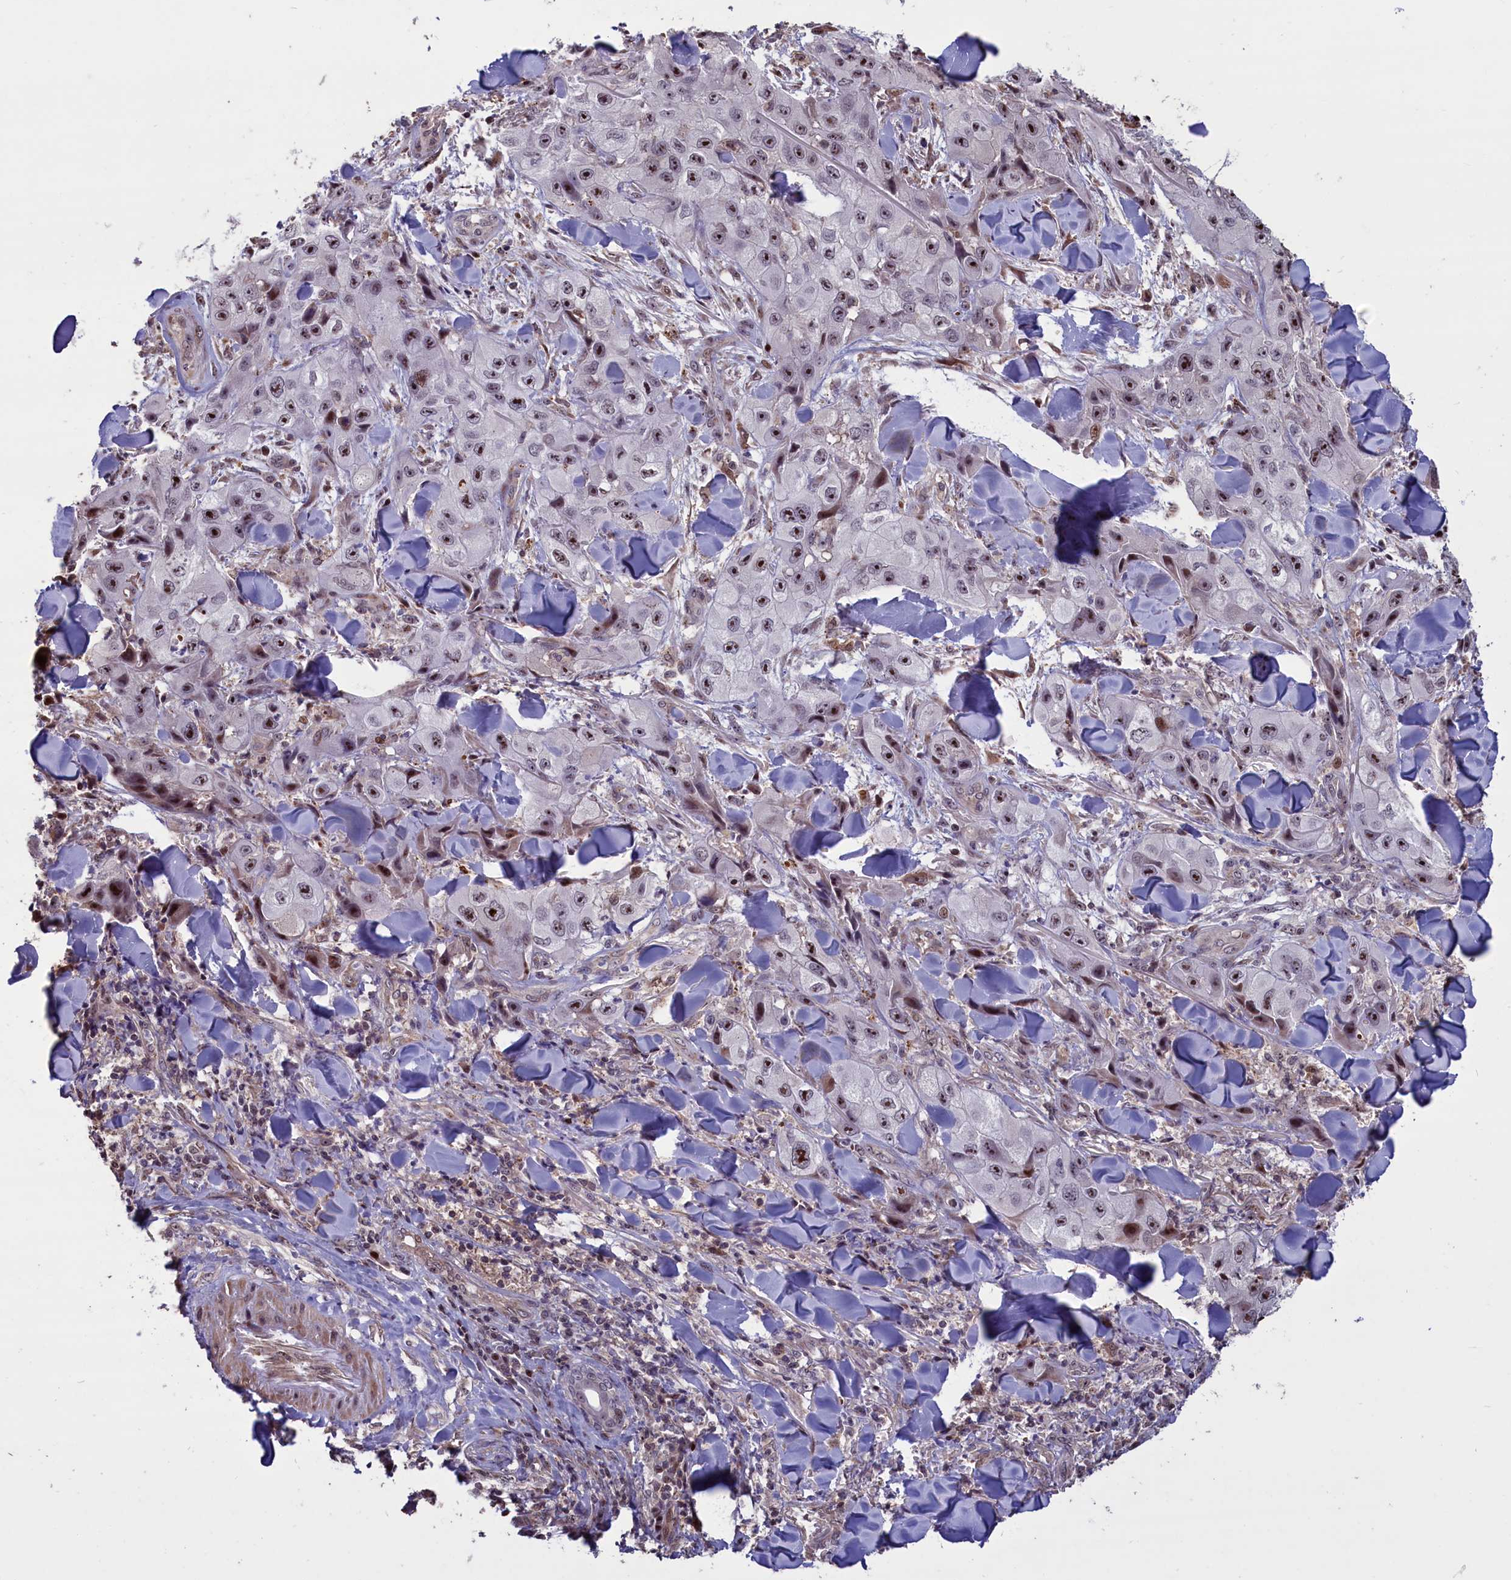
{"staining": {"intensity": "moderate", "quantity": ">75%", "location": "nuclear"}, "tissue": "skin cancer", "cell_type": "Tumor cells", "image_type": "cancer", "snomed": [{"axis": "morphology", "description": "Squamous cell carcinoma, NOS"}, {"axis": "topography", "description": "Skin"}, {"axis": "topography", "description": "Subcutis"}], "caption": "Protein staining of skin cancer (squamous cell carcinoma) tissue reveals moderate nuclear staining in about >75% of tumor cells.", "gene": "SHFL", "patient": {"sex": "male", "age": 73}}